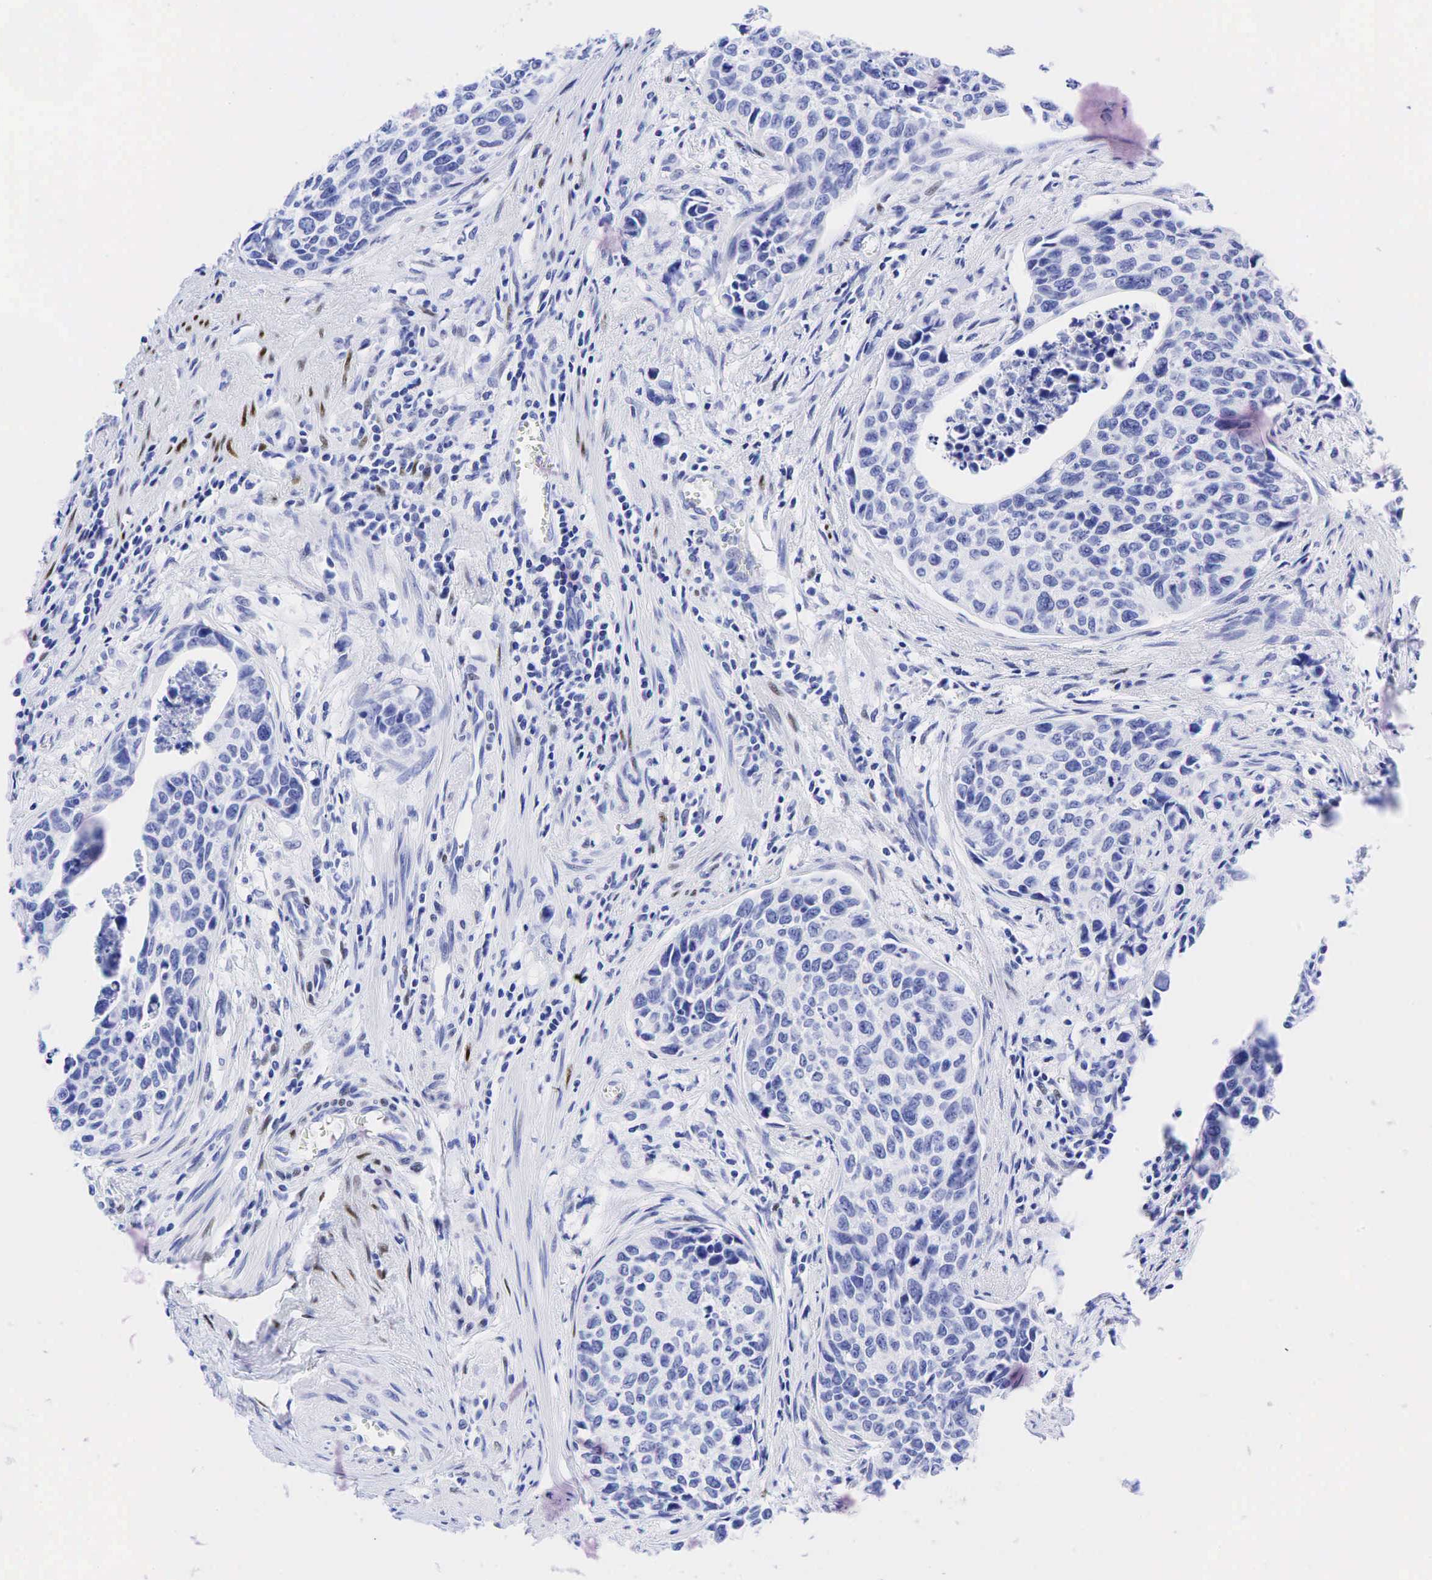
{"staining": {"intensity": "negative", "quantity": "none", "location": "none"}, "tissue": "urothelial cancer", "cell_type": "Tumor cells", "image_type": "cancer", "snomed": [{"axis": "morphology", "description": "Urothelial carcinoma, High grade"}, {"axis": "topography", "description": "Urinary bladder"}], "caption": "The IHC photomicrograph has no significant staining in tumor cells of urothelial carcinoma (high-grade) tissue. (Stains: DAB (3,3'-diaminobenzidine) IHC with hematoxylin counter stain, Microscopy: brightfield microscopy at high magnification).", "gene": "ESR1", "patient": {"sex": "male", "age": 81}}